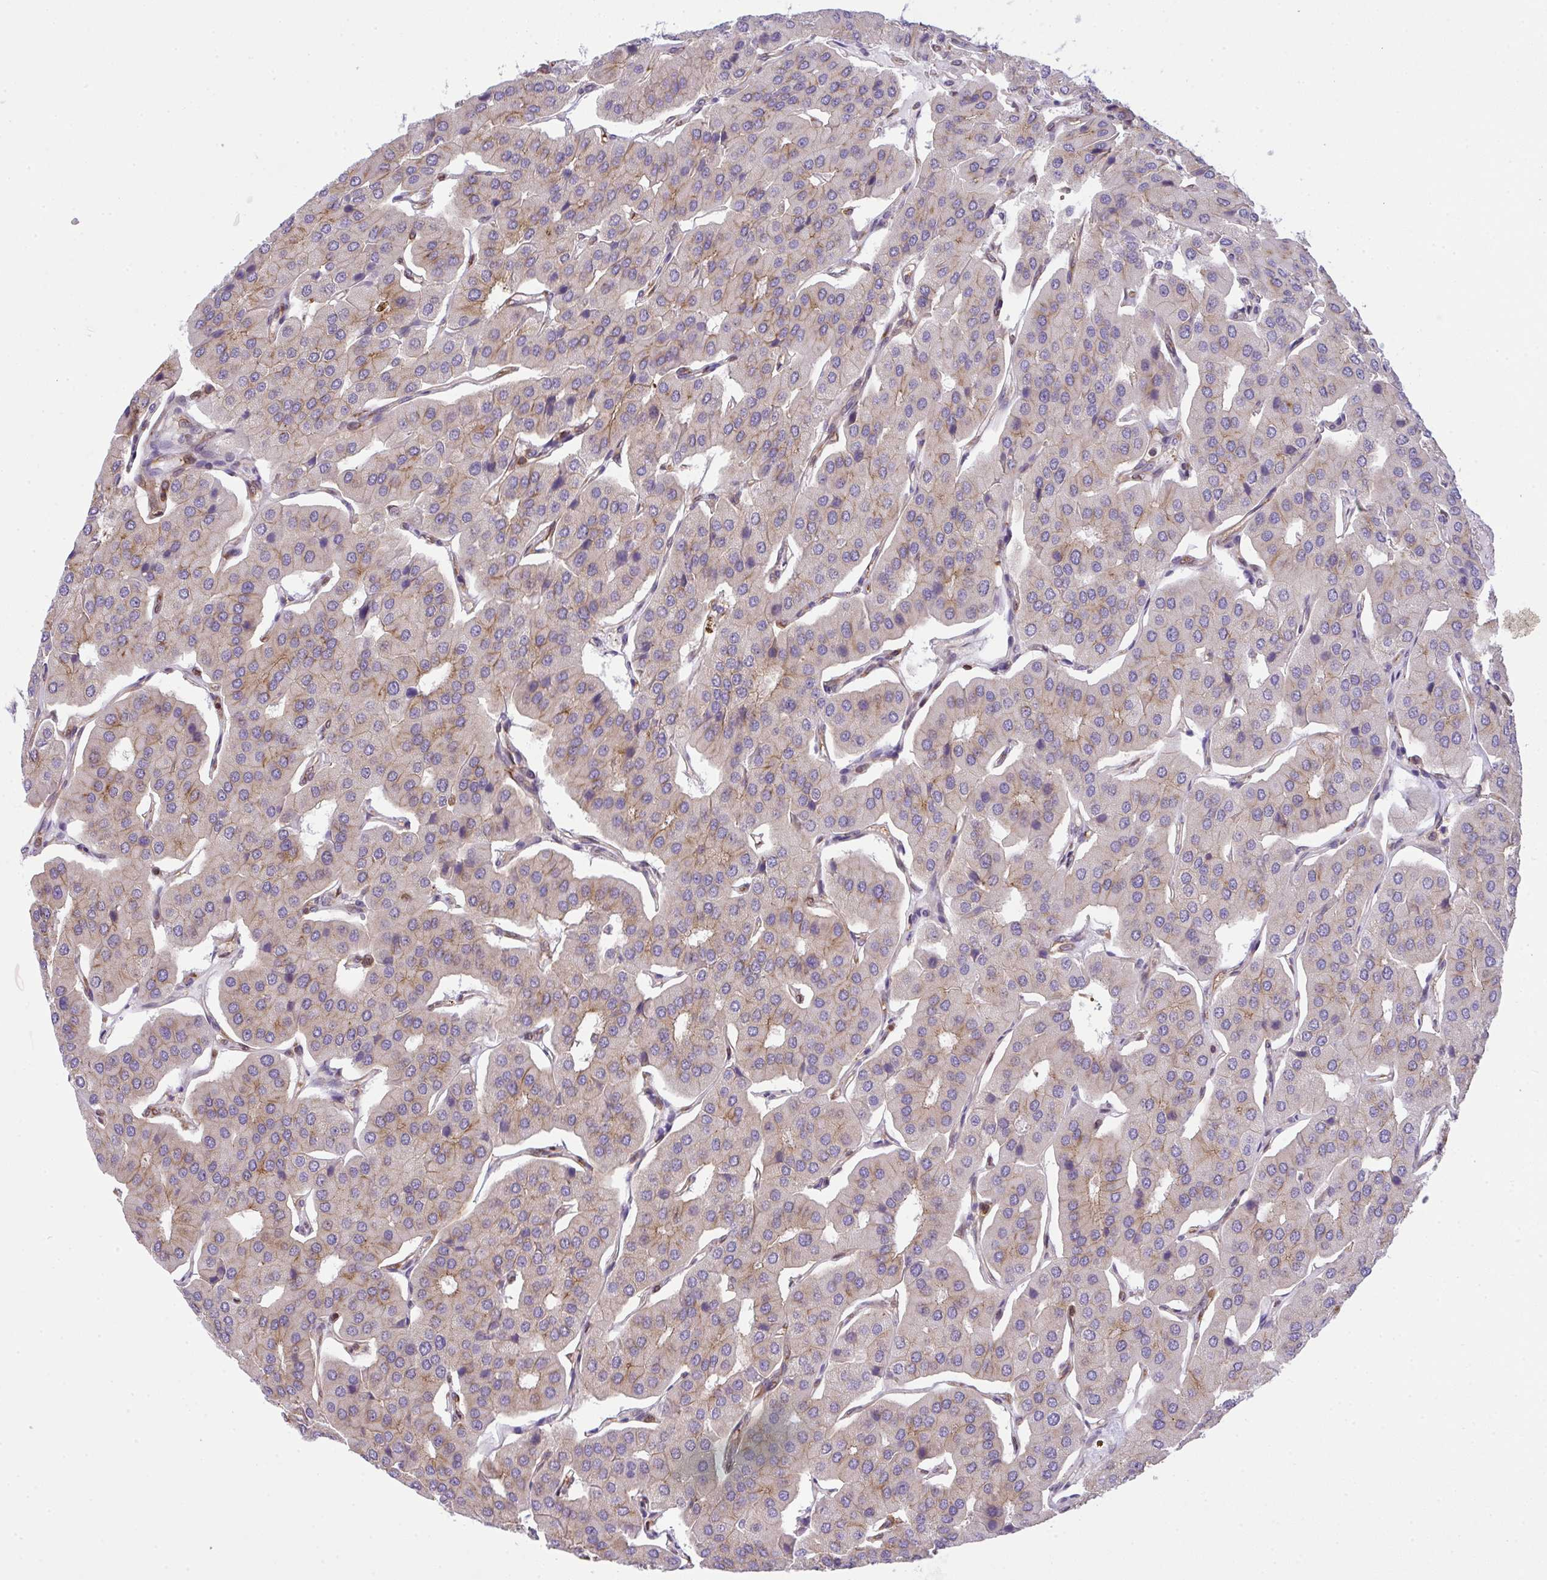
{"staining": {"intensity": "weak", "quantity": "25%-75%", "location": "cytoplasmic/membranous"}, "tissue": "parathyroid gland", "cell_type": "Glandular cells", "image_type": "normal", "snomed": [{"axis": "morphology", "description": "Normal tissue, NOS"}, {"axis": "morphology", "description": "Adenoma, NOS"}, {"axis": "topography", "description": "Parathyroid gland"}], "caption": "A brown stain shows weak cytoplasmic/membranous expression of a protein in glandular cells of unremarkable human parathyroid gland.", "gene": "TMEM229A", "patient": {"sex": "female", "age": 86}}